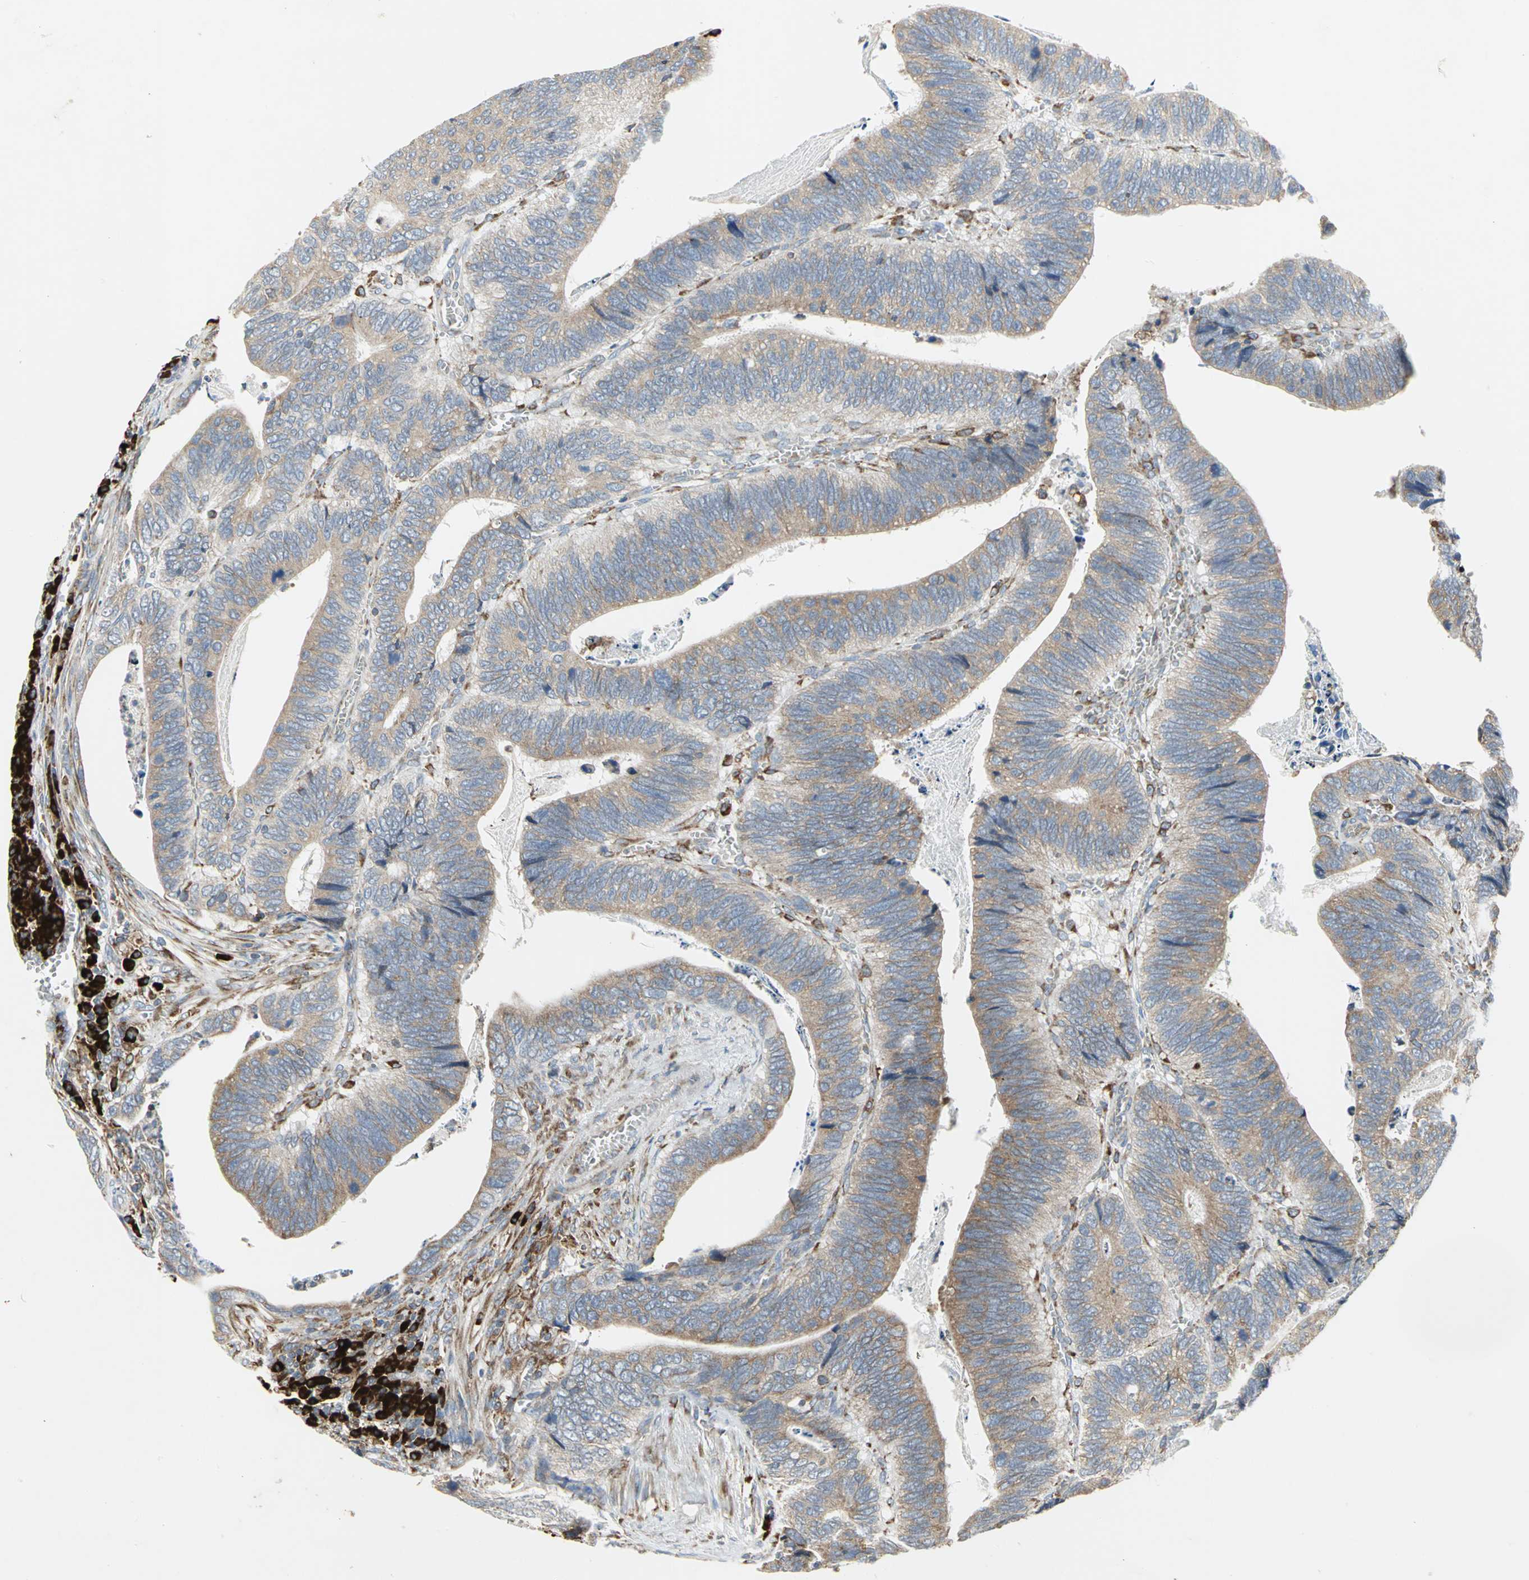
{"staining": {"intensity": "weak", "quantity": ">75%", "location": "cytoplasmic/membranous"}, "tissue": "colorectal cancer", "cell_type": "Tumor cells", "image_type": "cancer", "snomed": [{"axis": "morphology", "description": "Adenocarcinoma, NOS"}, {"axis": "topography", "description": "Colon"}], "caption": "IHC image of neoplastic tissue: colorectal cancer (adenocarcinoma) stained using immunohistochemistry (IHC) shows low levels of weak protein expression localized specifically in the cytoplasmic/membranous of tumor cells, appearing as a cytoplasmic/membranous brown color.", "gene": "SDF2L1", "patient": {"sex": "male", "age": 72}}